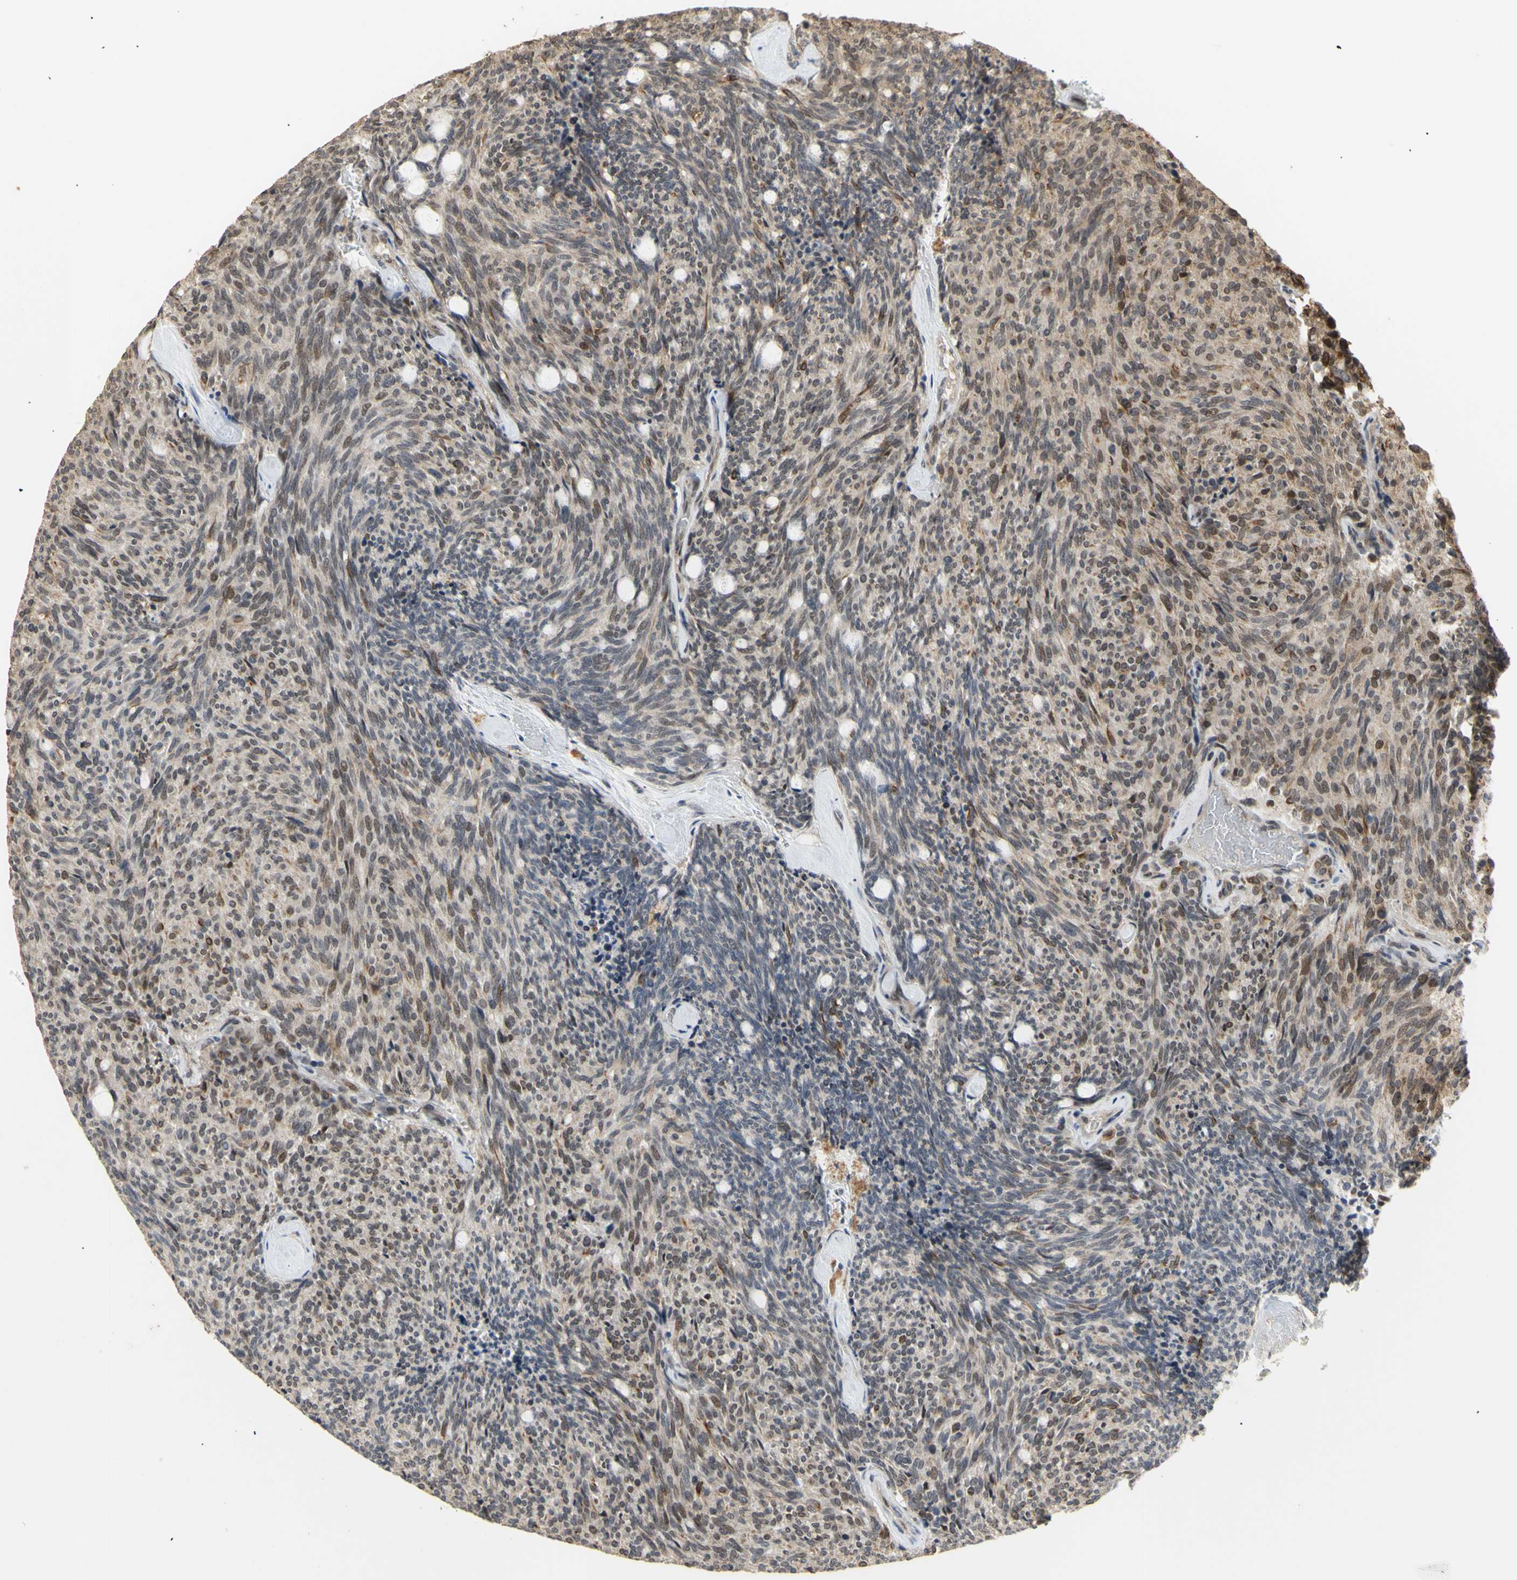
{"staining": {"intensity": "weak", "quantity": "<25%", "location": "nuclear"}, "tissue": "carcinoid", "cell_type": "Tumor cells", "image_type": "cancer", "snomed": [{"axis": "morphology", "description": "Carcinoid, malignant, NOS"}, {"axis": "topography", "description": "Pancreas"}], "caption": "Immunohistochemistry photomicrograph of malignant carcinoid stained for a protein (brown), which exhibits no expression in tumor cells.", "gene": "GTF2E2", "patient": {"sex": "female", "age": 54}}